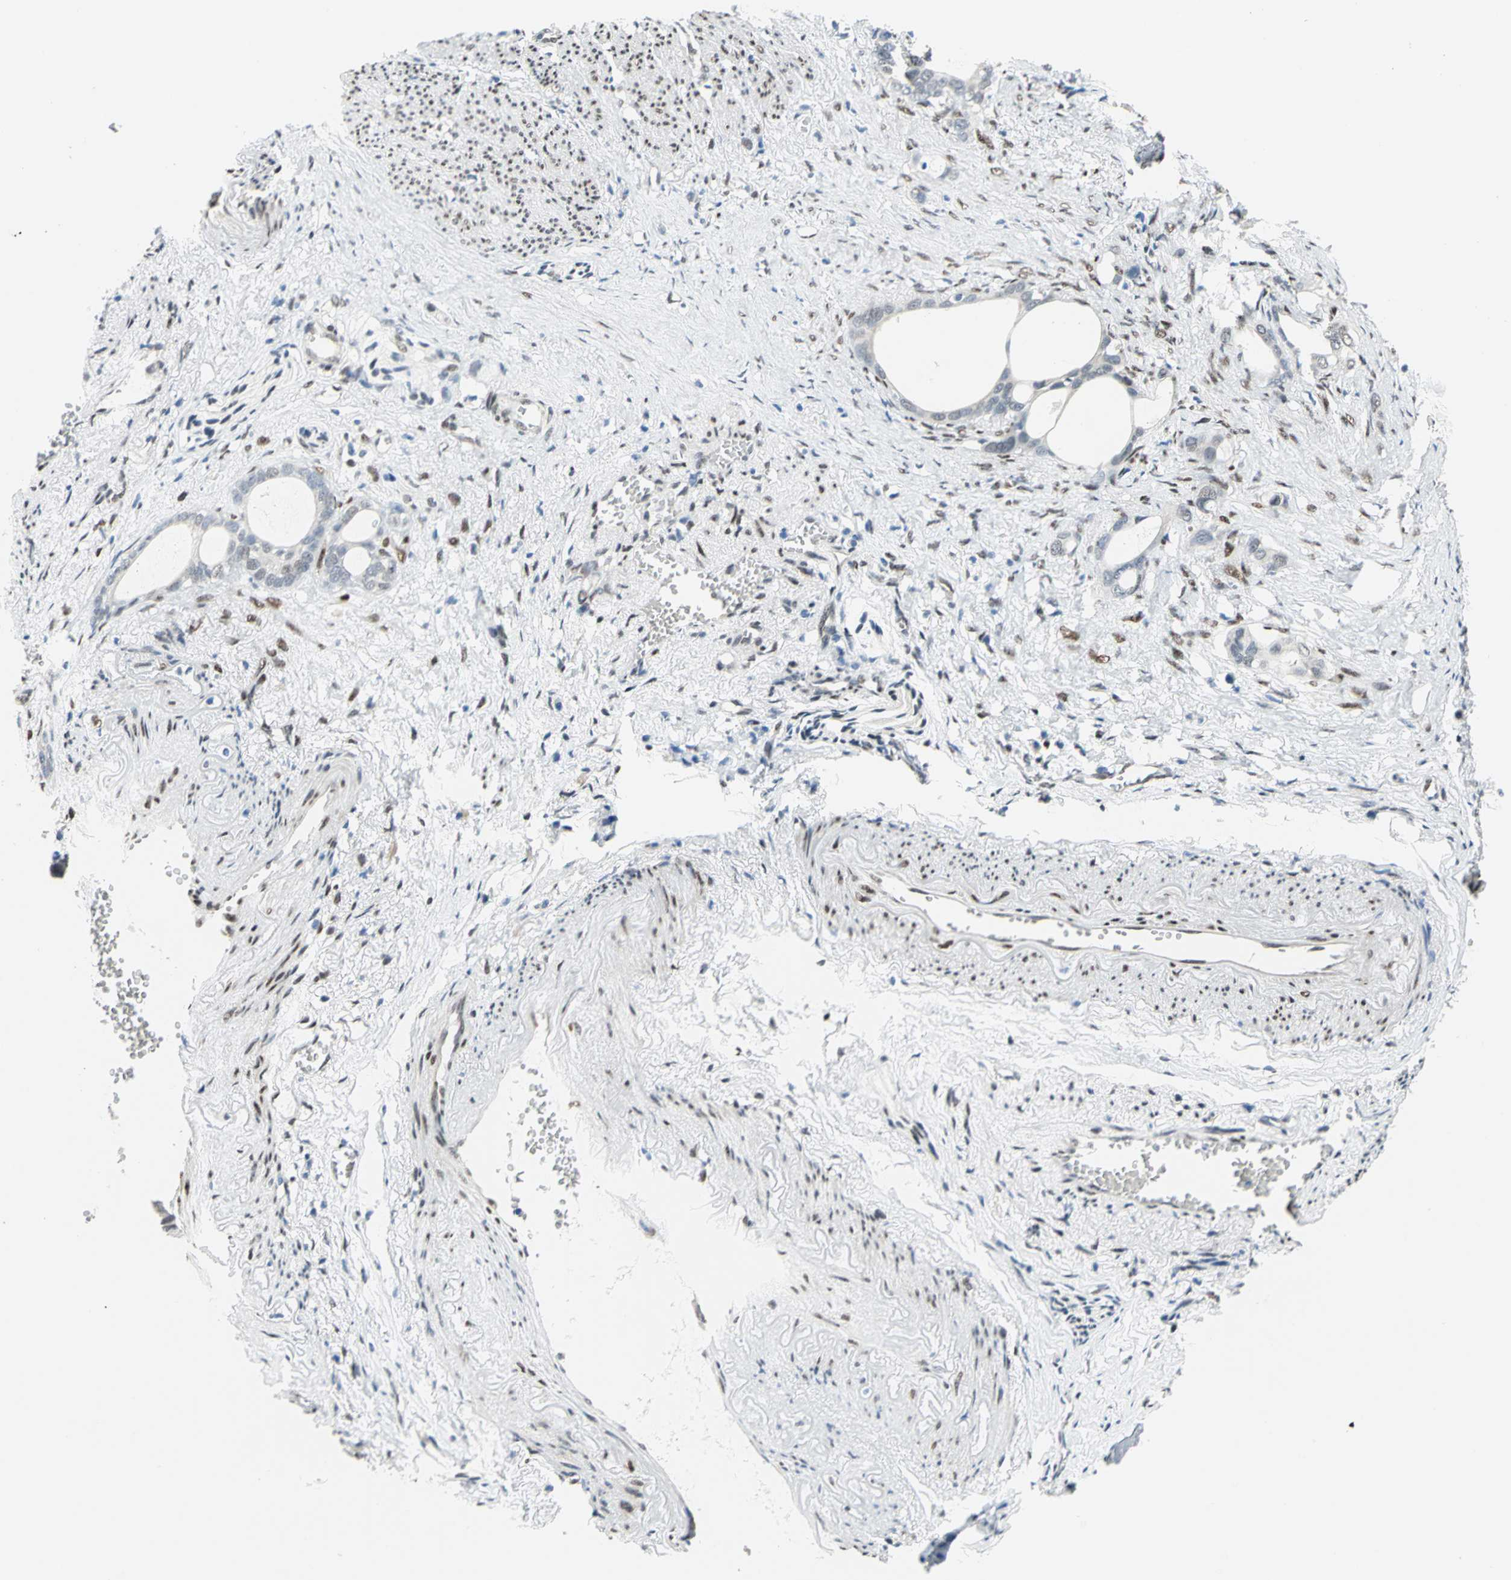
{"staining": {"intensity": "negative", "quantity": "none", "location": "none"}, "tissue": "stomach cancer", "cell_type": "Tumor cells", "image_type": "cancer", "snomed": [{"axis": "morphology", "description": "Adenocarcinoma, NOS"}, {"axis": "topography", "description": "Stomach"}], "caption": "DAB immunohistochemical staining of stomach cancer (adenocarcinoma) shows no significant positivity in tumor cells.", "gene": "RBFOX2", "patient": {"sex": "female", "age": 75}}